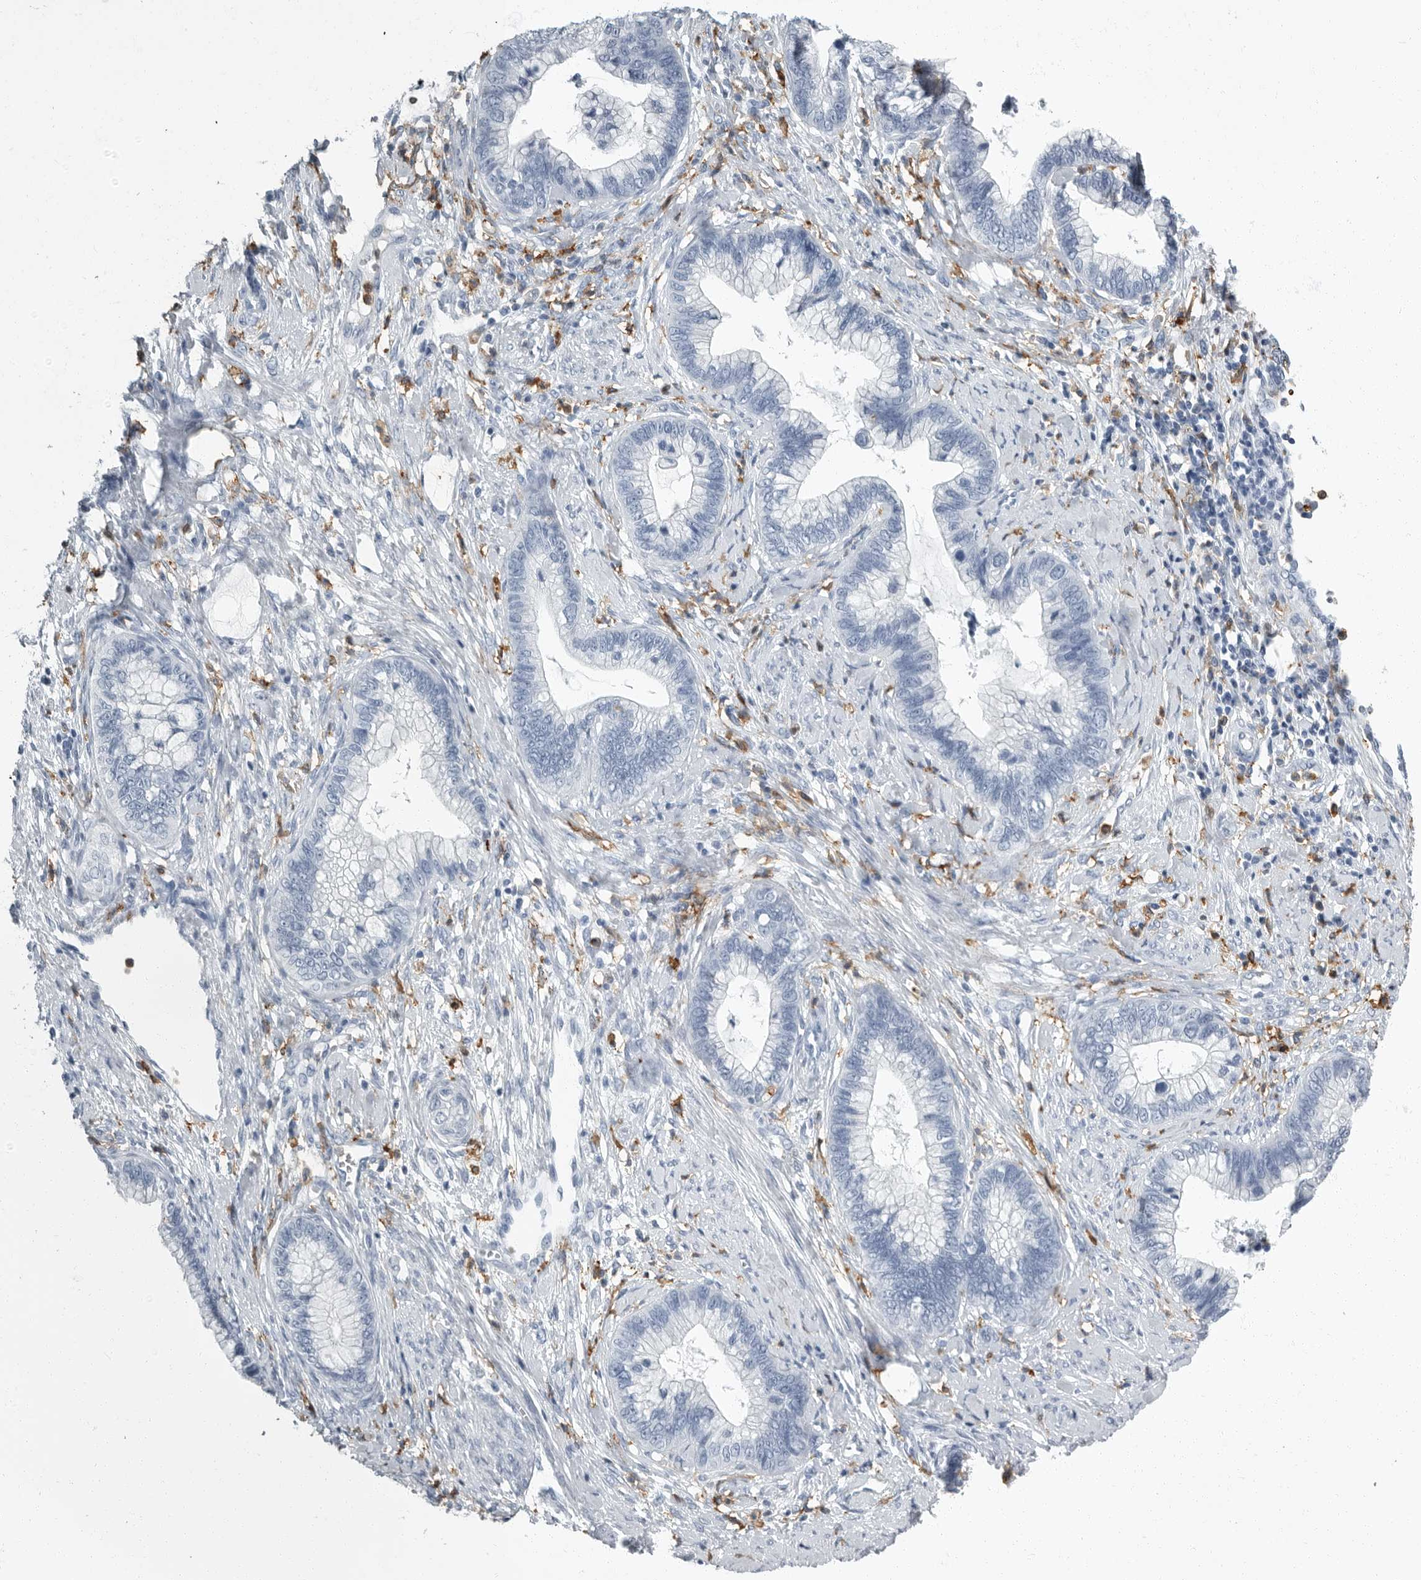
{"staining": {"intensity": "negative", "quantity": "none", "location": "none"}, "tissue": "cervical cancer", "cell_type": "Tumor cells", "image_type": "cancer", "snomed": [{"axis": "morphology", "description": "Adenocarcinoma, NOS"}, {"axis": "topography", "description": "Cervix"}], "caption": "Immunohistochemistry (IHC) of human adenocarcinoma (cervical) exhibits no staining in tumor cells.", "gene": "FCER1G", "patient": {"sex": "female", "age": 44}}